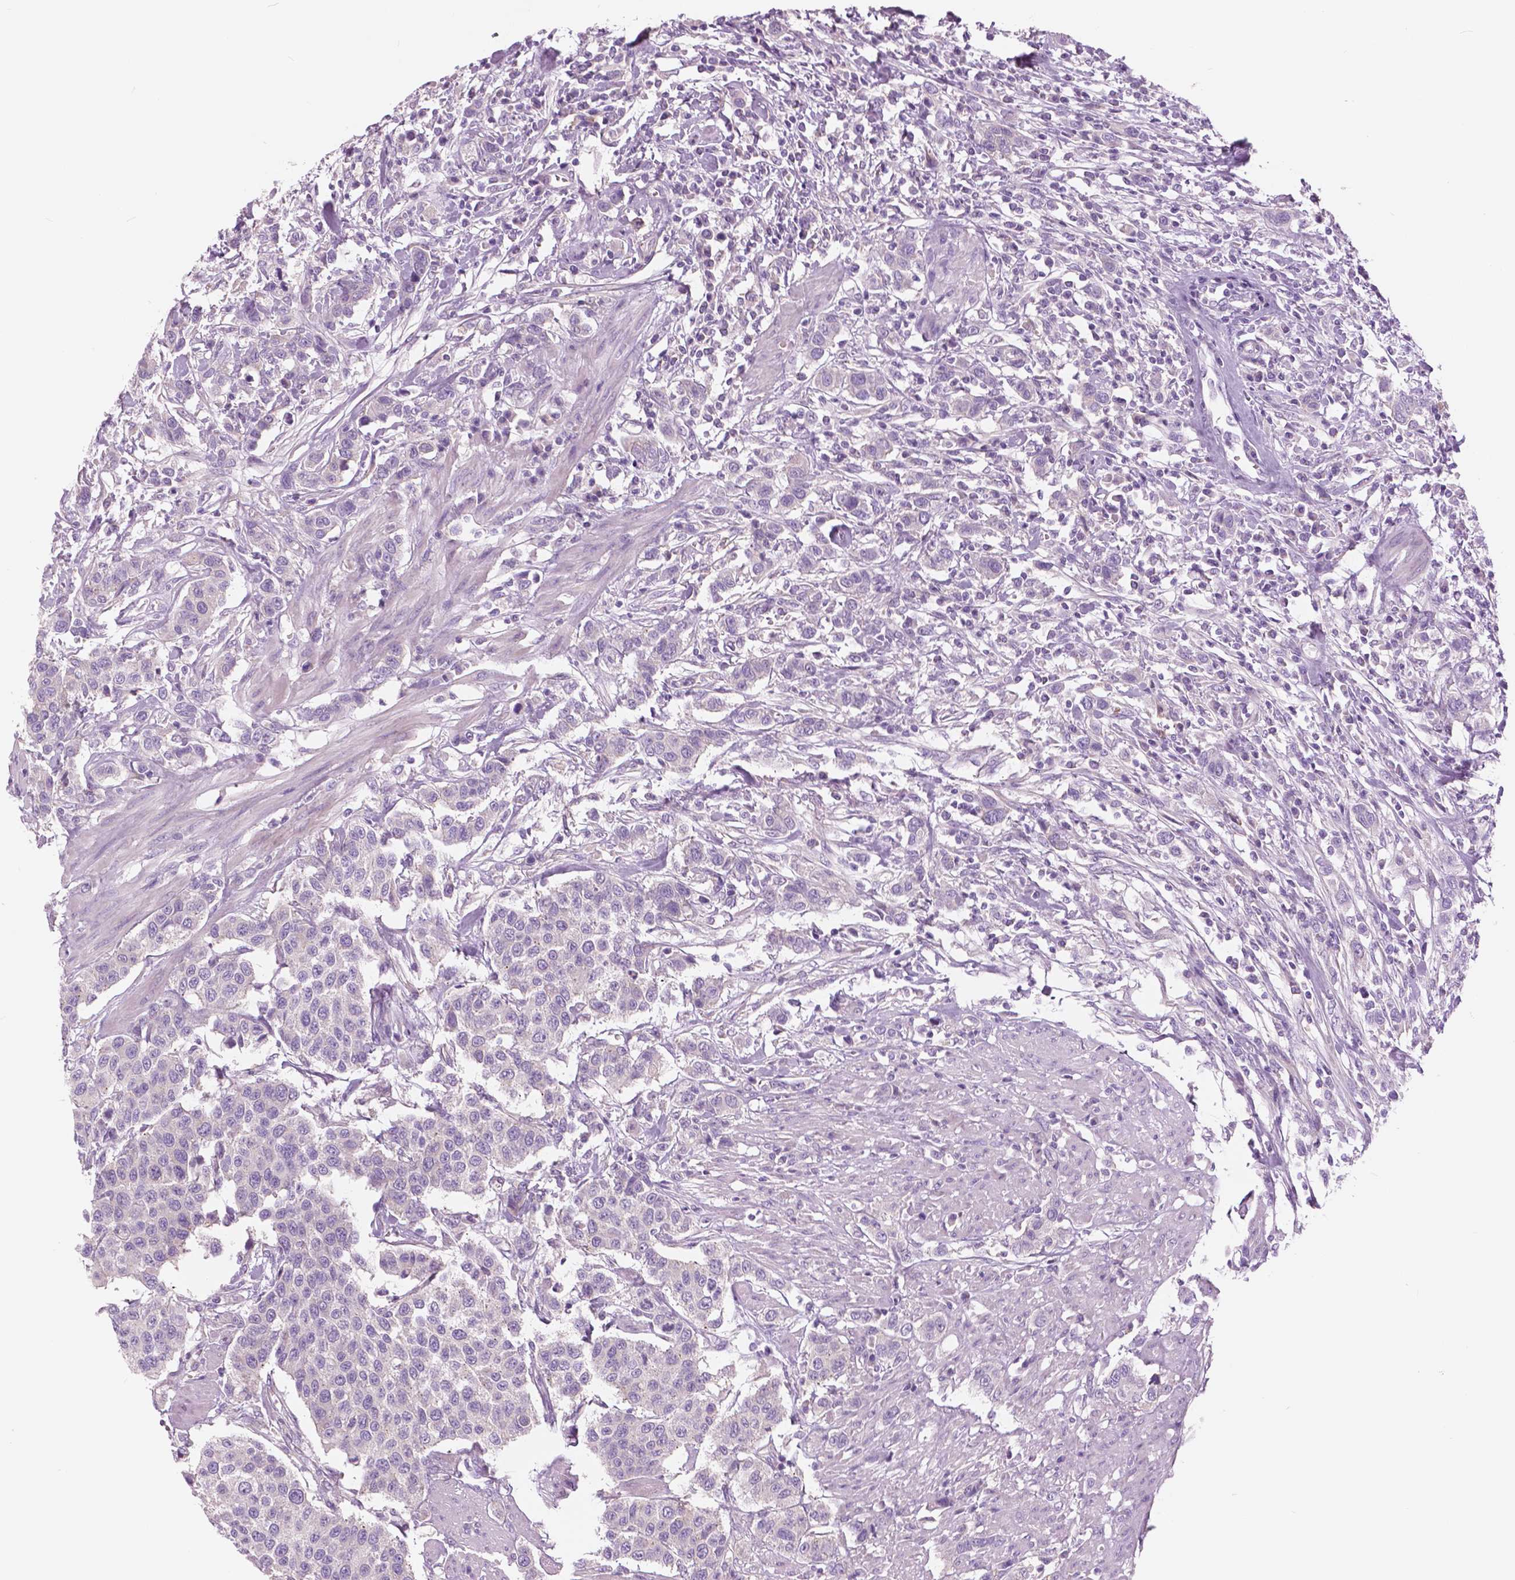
{"staining": {"intensity": "negative", "quantity": "none", "location": "none"}, "tissue": "urothelial cancer", "cell_type": "Tumor cells", "image_type": "cancer", "snomed": [{"axis": "morphology", "description": "Urothelial carcinoma, High grade"}, {"axis": "topography", "description": "Urinary bladder"}], "caption": "Tumor cells show no significant protein expression in urothelial cancer.", "gene": "SERPINI1", "patient": {"sex": "female", "age": 58}}